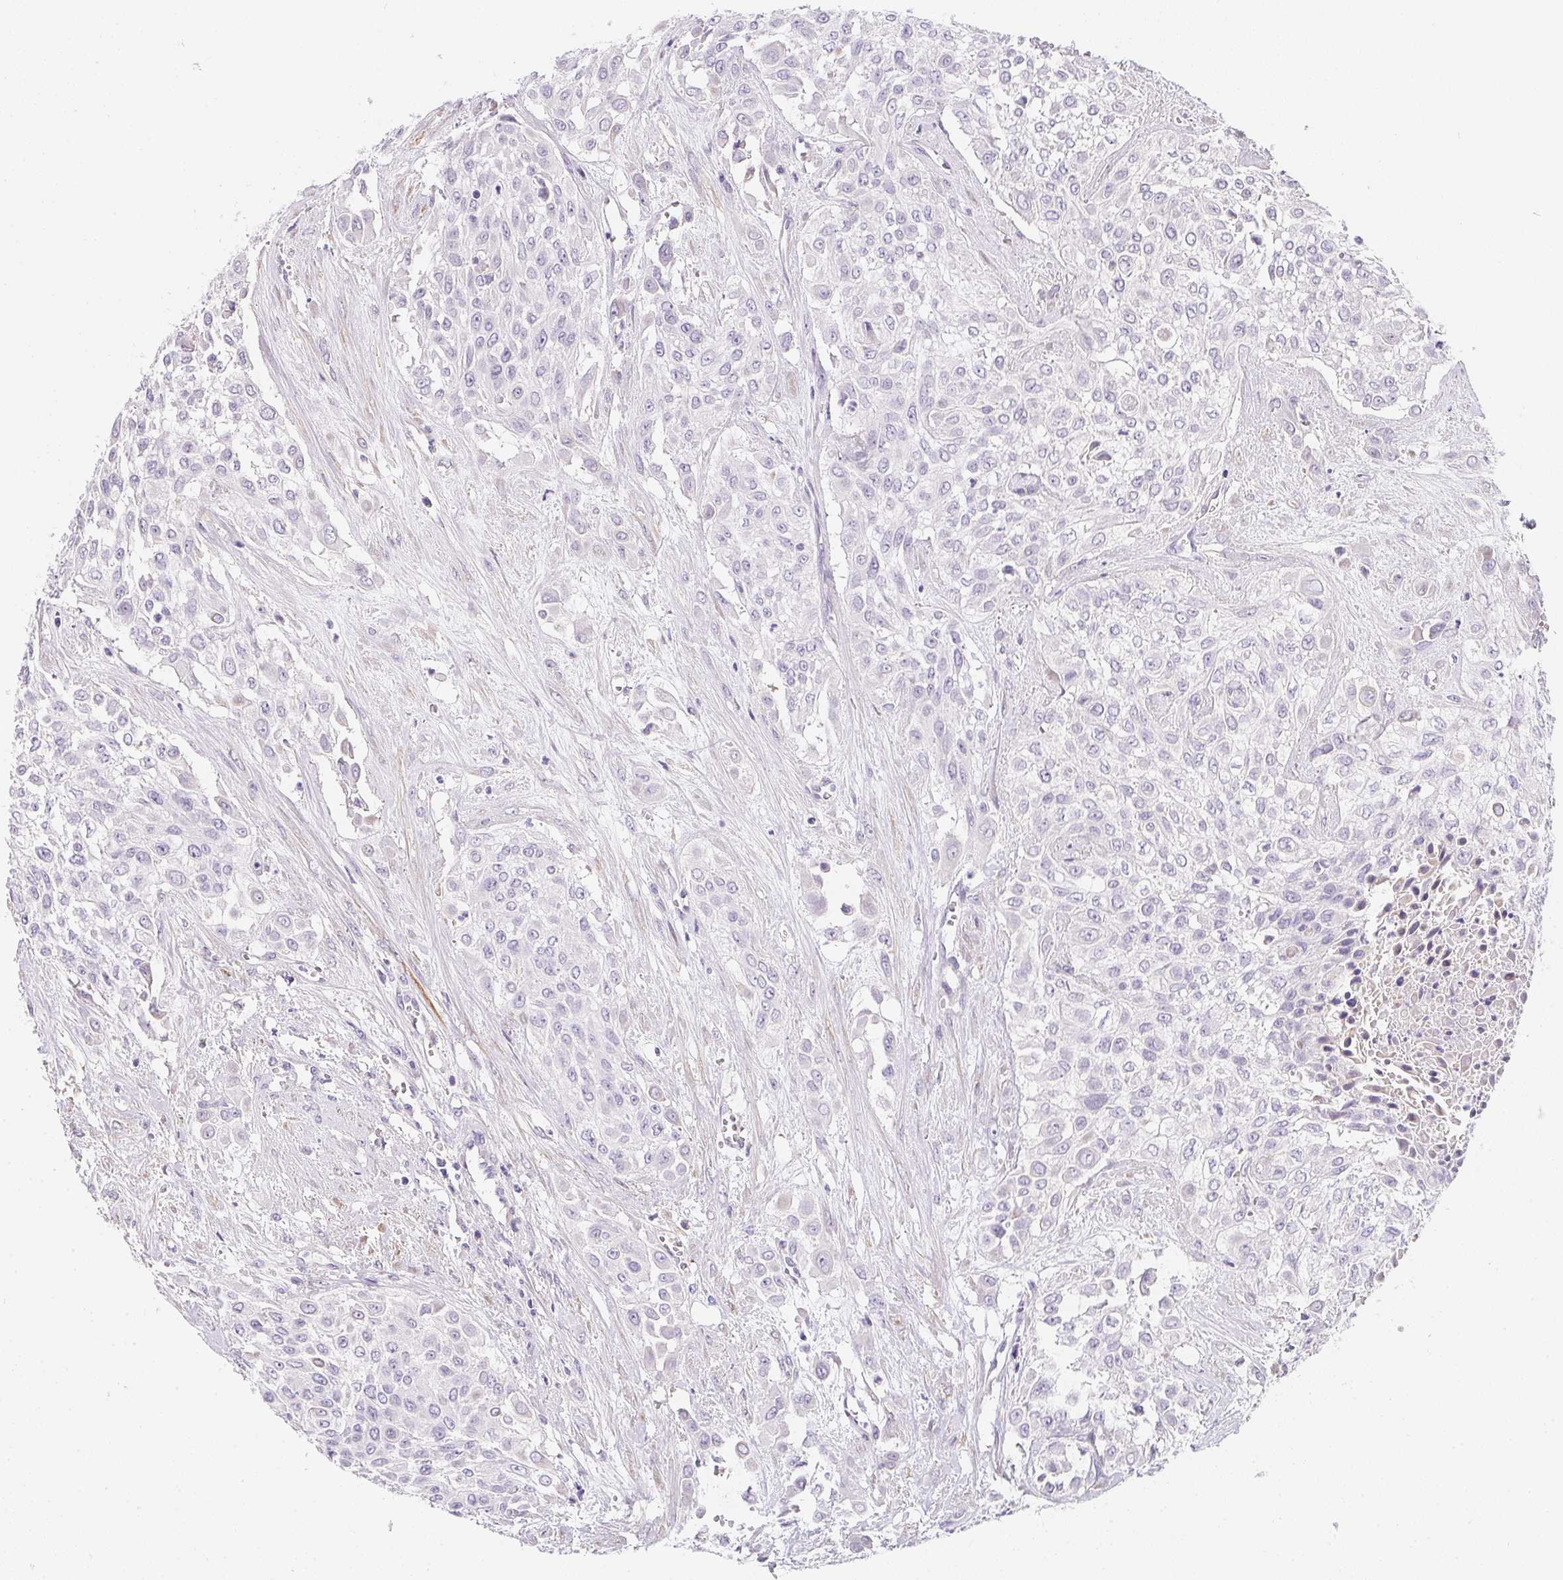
{"staining": {"intensity": "negative", "quantity": "none", "location": "none"}, "tissue": "urothelial cancer", "cell_type": "Tumor cells", "image_type": "cancer", "snomed": [{"axis": "morphology", "description": "Urothelial carcinoma, High grade"}, {"axis": "topography", "description": "Urinary bladder"}], "caption": "Tumor cells show no significant protein positivity in urothelial cancer. The staining is performed using DAB brown chromogen with nuclei counter-stained in using hematoxylin.", "gene": "MAP1A", "patient": {"sex": "male", "age": 57}}